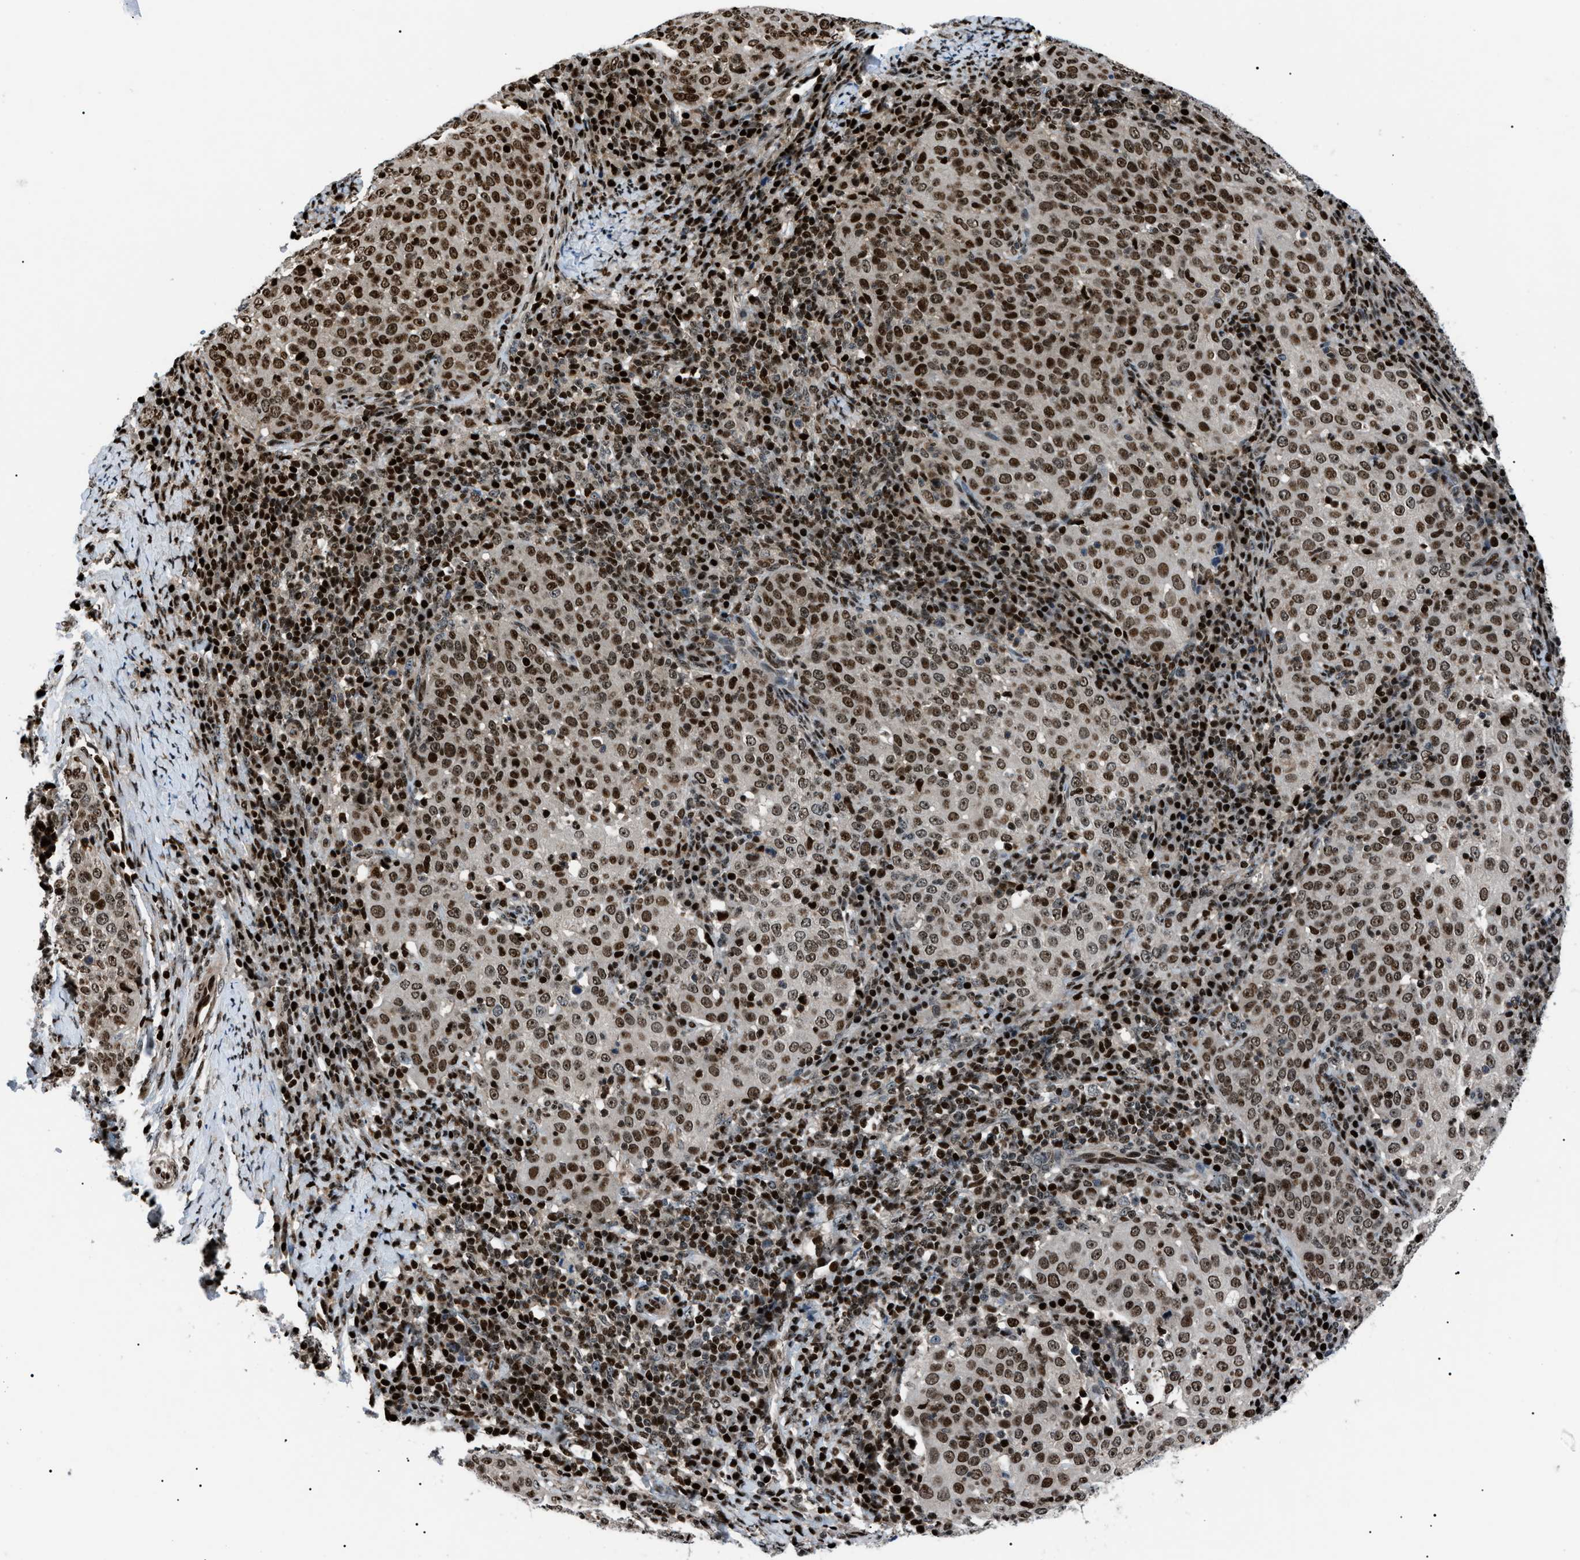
{"staining": {"intensity": "moderate", "quantity": ">75%", "location": "nuclear"}, "tissue": "cervical cancer", "cell_type": "Tumor cells", "image_type": "cancer", "snomed": [{"axis": "morphology", "description": "Squamous cell carcinoma, NOS"}, {"axis": "topography", "description": "Cervix"}], "caption": "Moderate nuclear positivity for a protein is appreciated in about >75% of tumor cells of cervical squamous cell carcinoma using immunohistochemistry.", "gene": "PRKX", "patient": {"sex": "female", "age": 51}}